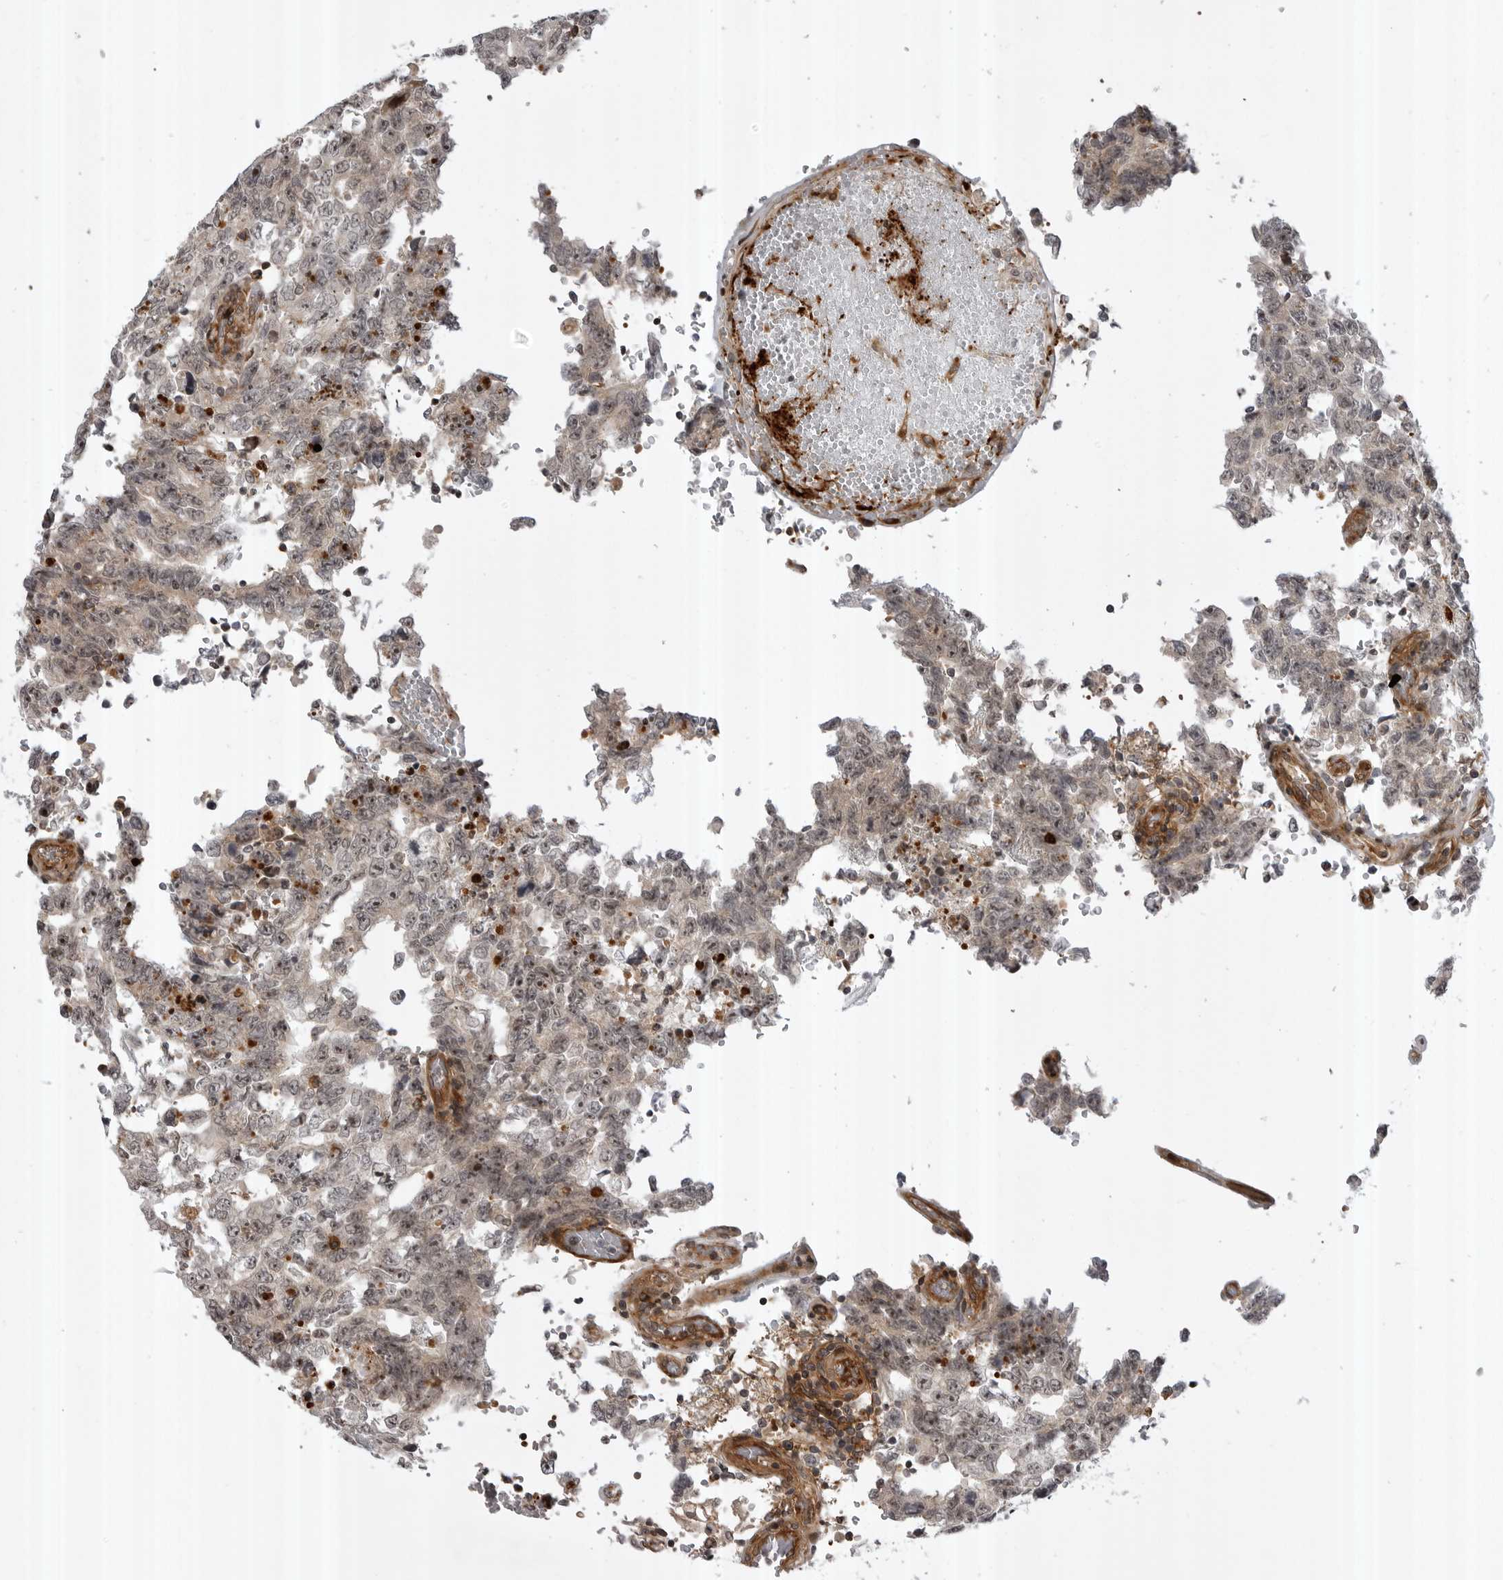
{"staining": {"intensity": "negative", "quantity": "none", "location": "none"}, "tissue": "testis cancer", "cell_type": "Tumor cells", "image_type": "cancer", "snomed": [{"axis": "morphology", "description": "Carcinoma, Embryonal, NOS"}, {"axis": "topography", "description": "Testis"}], "caption": "DAB immunohistochemical staining of human testis cancer (embryonal carcinoma) shows no significant expression in tumor cells.", "gene": "ABL1", "patient": {"sex": "male", "age": 26}}